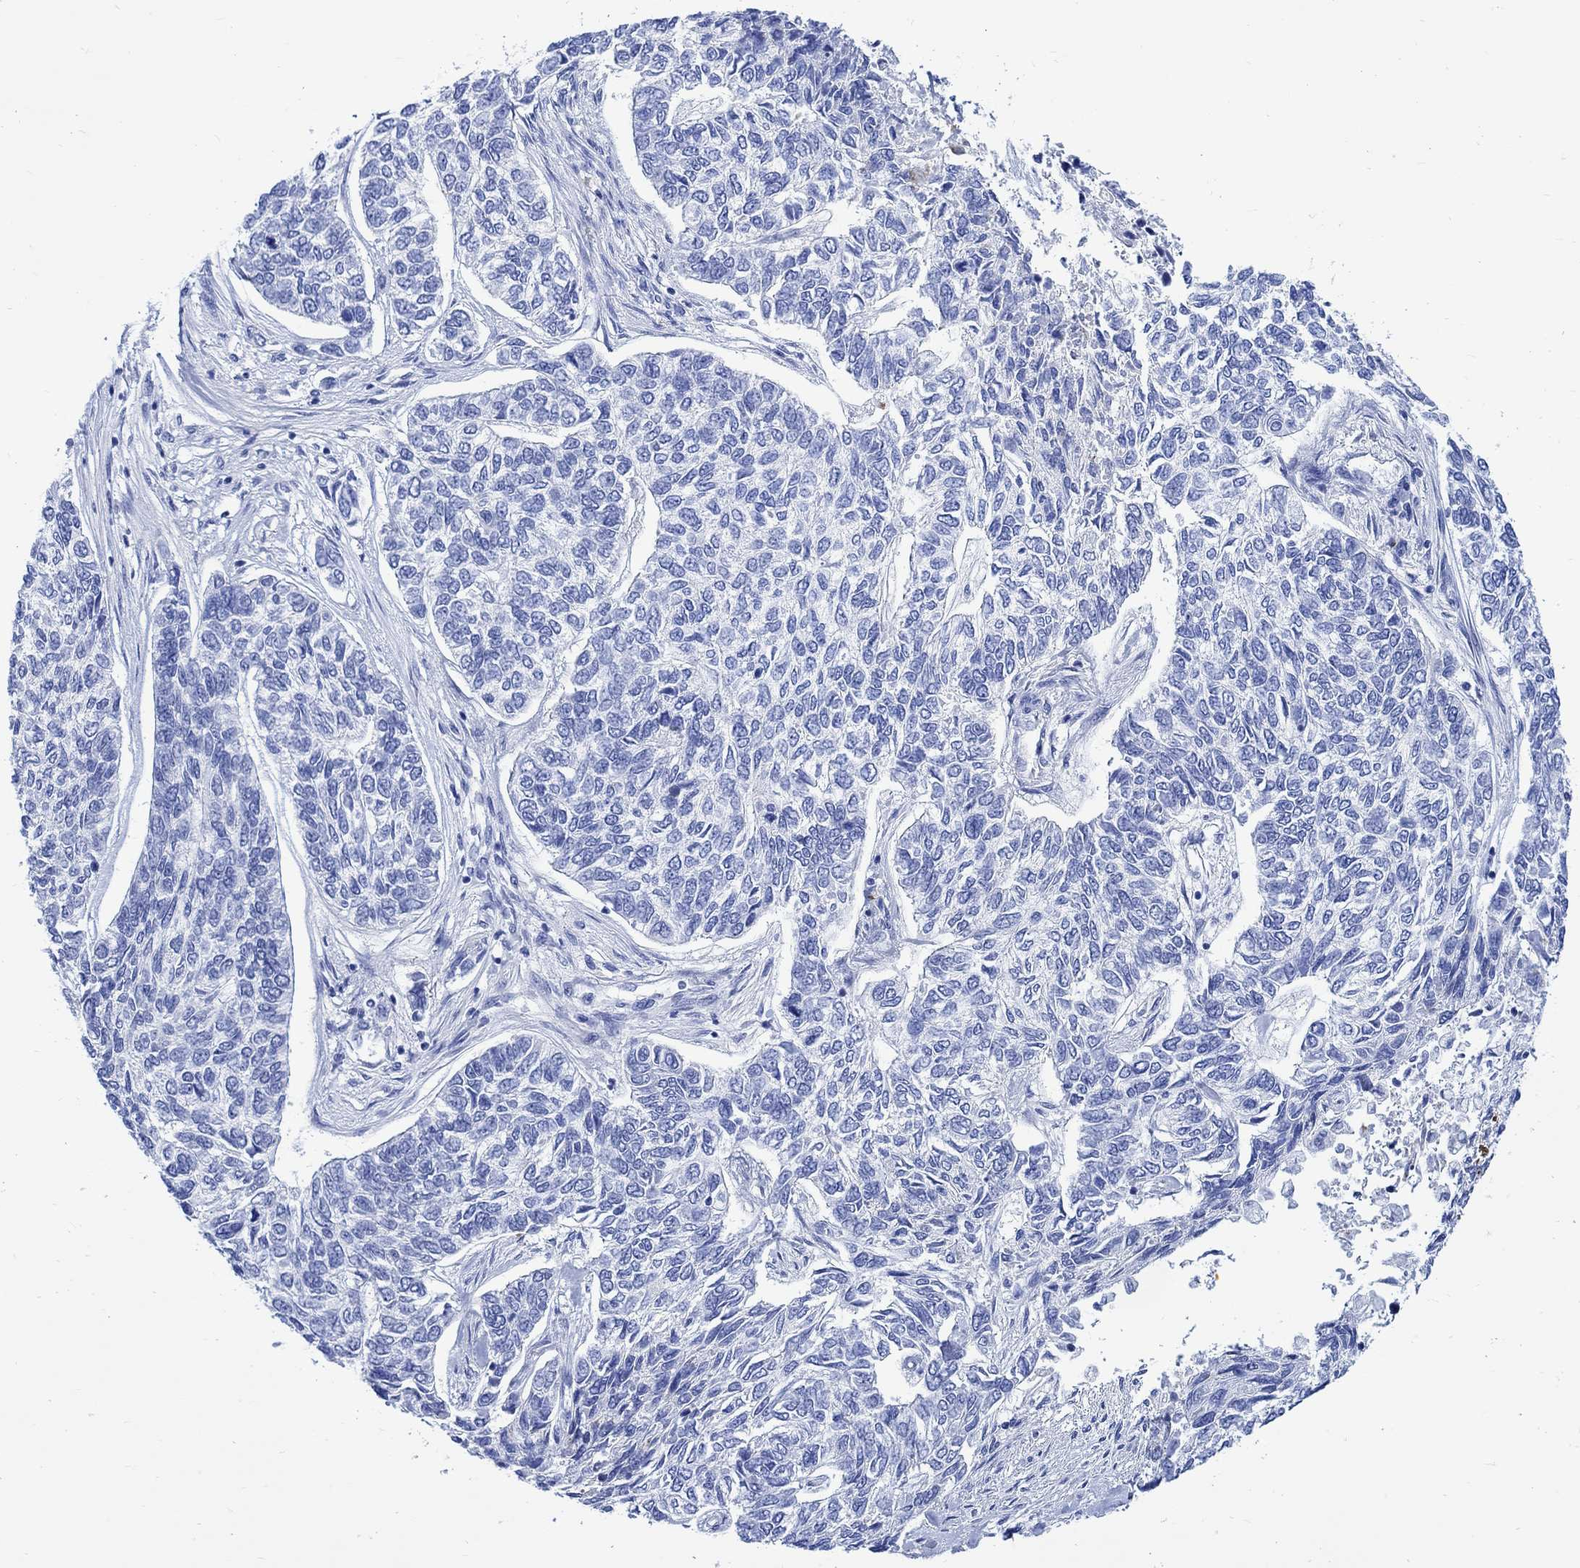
{"staining": {"intensity": "negative", "quantity": "none", "location": "none"}, "tissue": "skin cancer", "cell_type": "Tumor cells", "image_type": "cancer", "snomed": [{"axis": "morphology", "description": "Basal cell carcinoma"}, {"axis": "topography", "description": "Skin"}], "caption": "This is a image of immunohistochemistry staining of skin cancer, which shows no expression in tumor cells.", "gene": "CPLX2", "patient": {"sex": "female", "age": 65}}